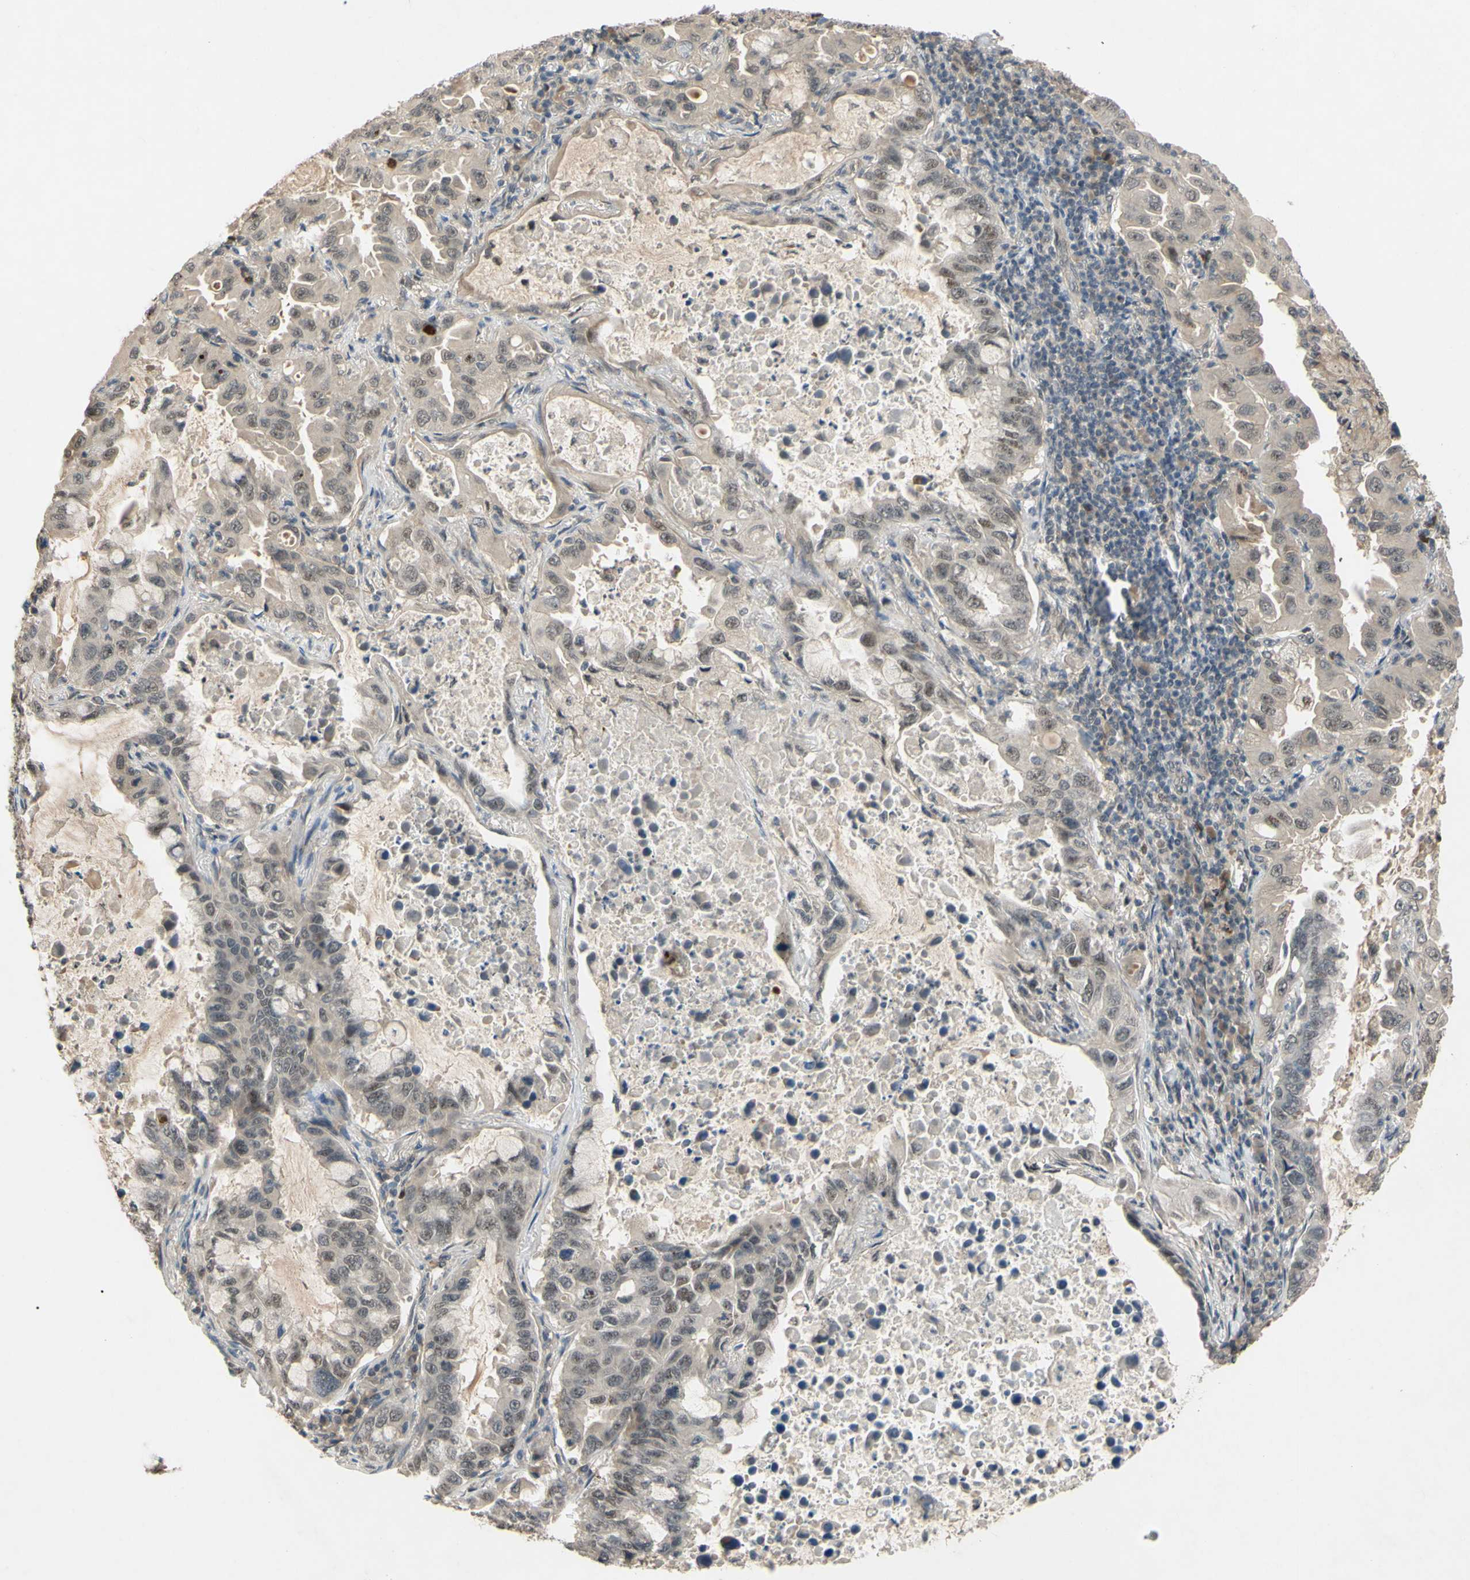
{"staining": {"intensity": "weak", "quantity": ">75%", "location": "cytoplasmic/membranous"}, "tissue": "lung cancer", "cell_type": "Tumor cells", "image_type": "cancer", "snomed": [{"axis": "morphology", "description": "Adenocarcinoma, NOS"}, {"axis": "topography", "description": "Lung"}], "caption": "Lung adenocarcinoma tissue demonstrates weak cytoplasmic/membranous positivity in about >75% of tumor cells (DAB (3,3'-diaminobenzidine) IHC with brightfield microscopy, high magnification).", "gene": "ALK", "patient": {"sex": "male", "age": 64}}